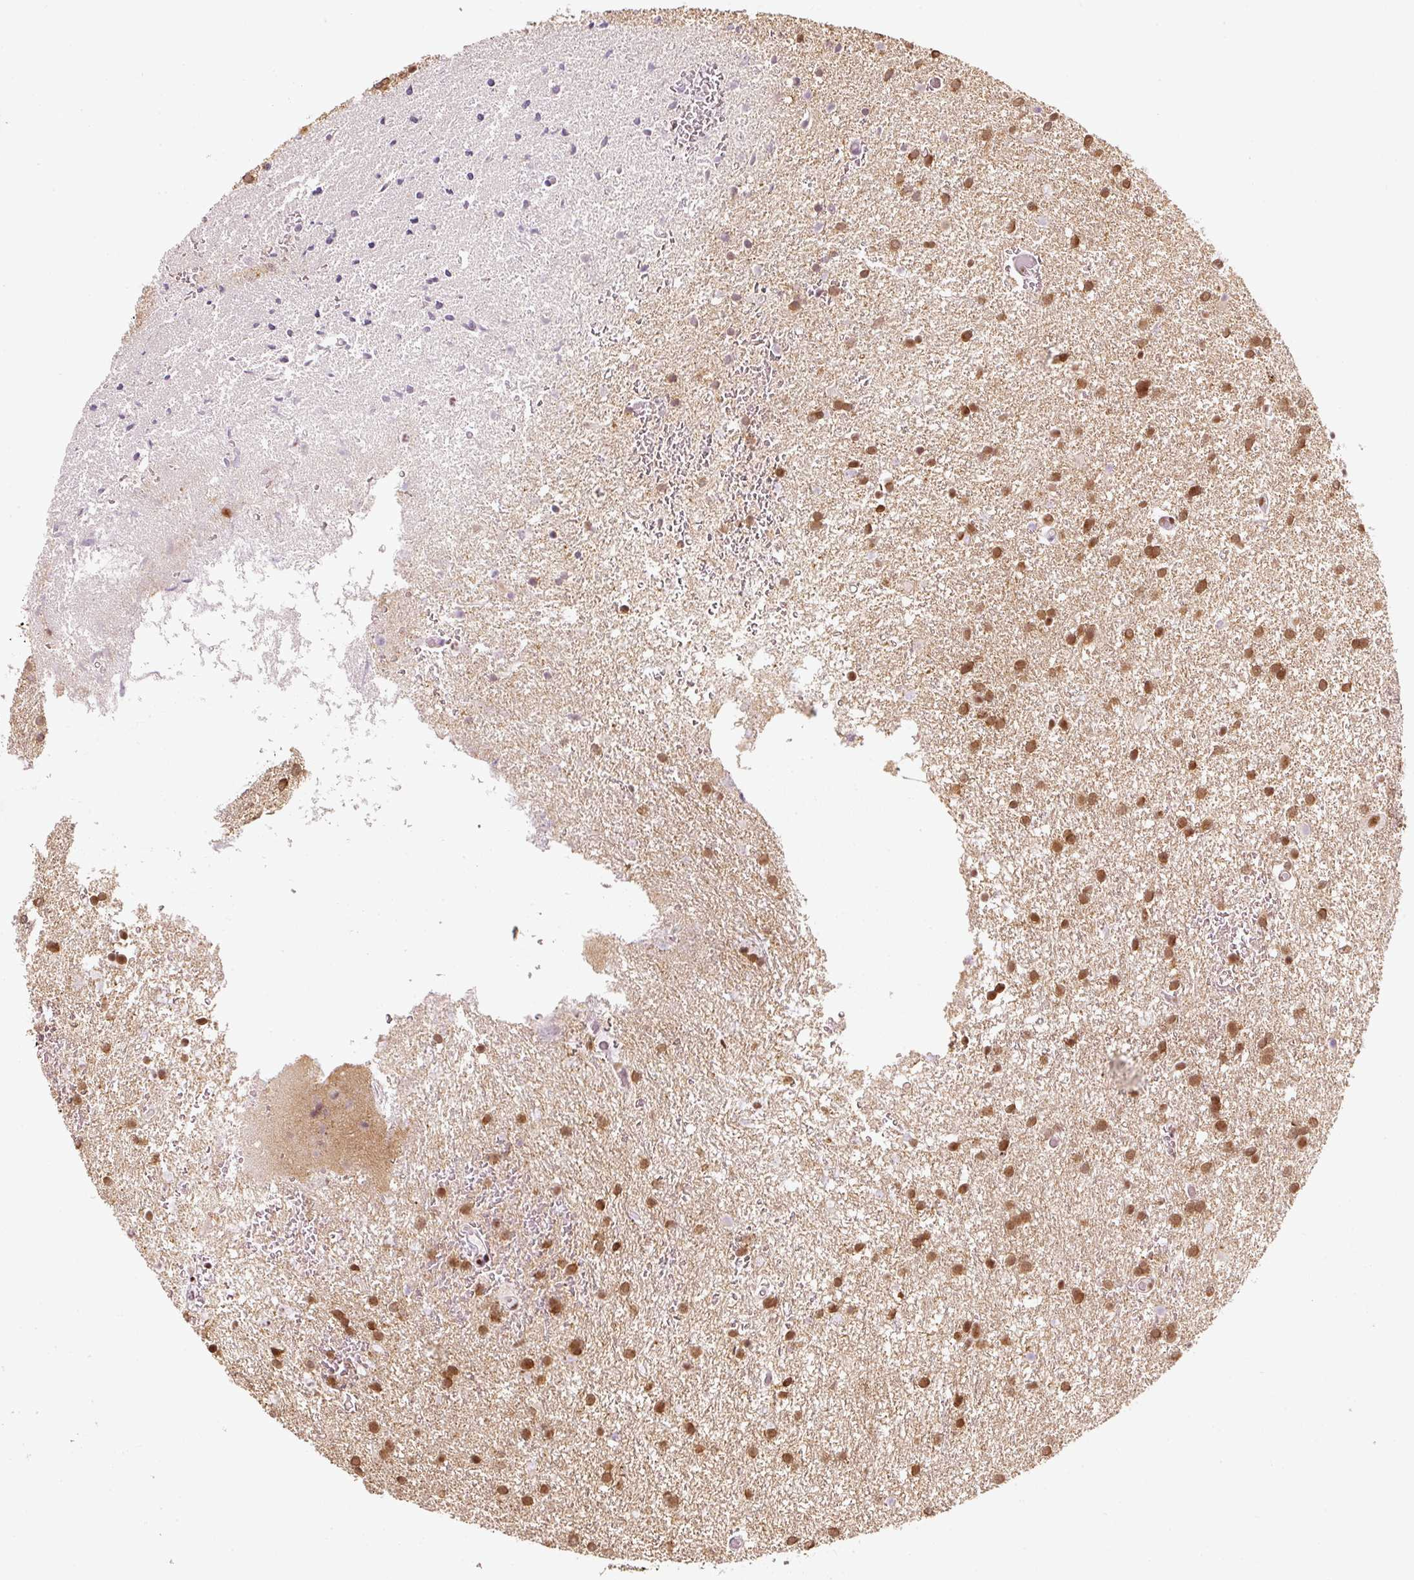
{"staining": {"intensity": "moderate", "quantity": ">75%", "location": "nuclear"}, "tissue": "glioma", "cell_type": "Tumor cells", "image_type": "cancer", "snomed": [{"axis": "morphology", "description": "Glioma, malignant, High grade"}, {"axis": "topography", "description": "Brain"}], "caption": "High-magnification brightfield microscopy of malignant high-grade glioma stained with DAB (3,3'-diaminobenzidine) (brown) and counterstained with hematoxylin (blue). tumor cells exhibit moderate nuclear positivity is present in approximately>75% of cells.", "gene": "U2AF2", "patient": {"sex": "female", "age": 50}}